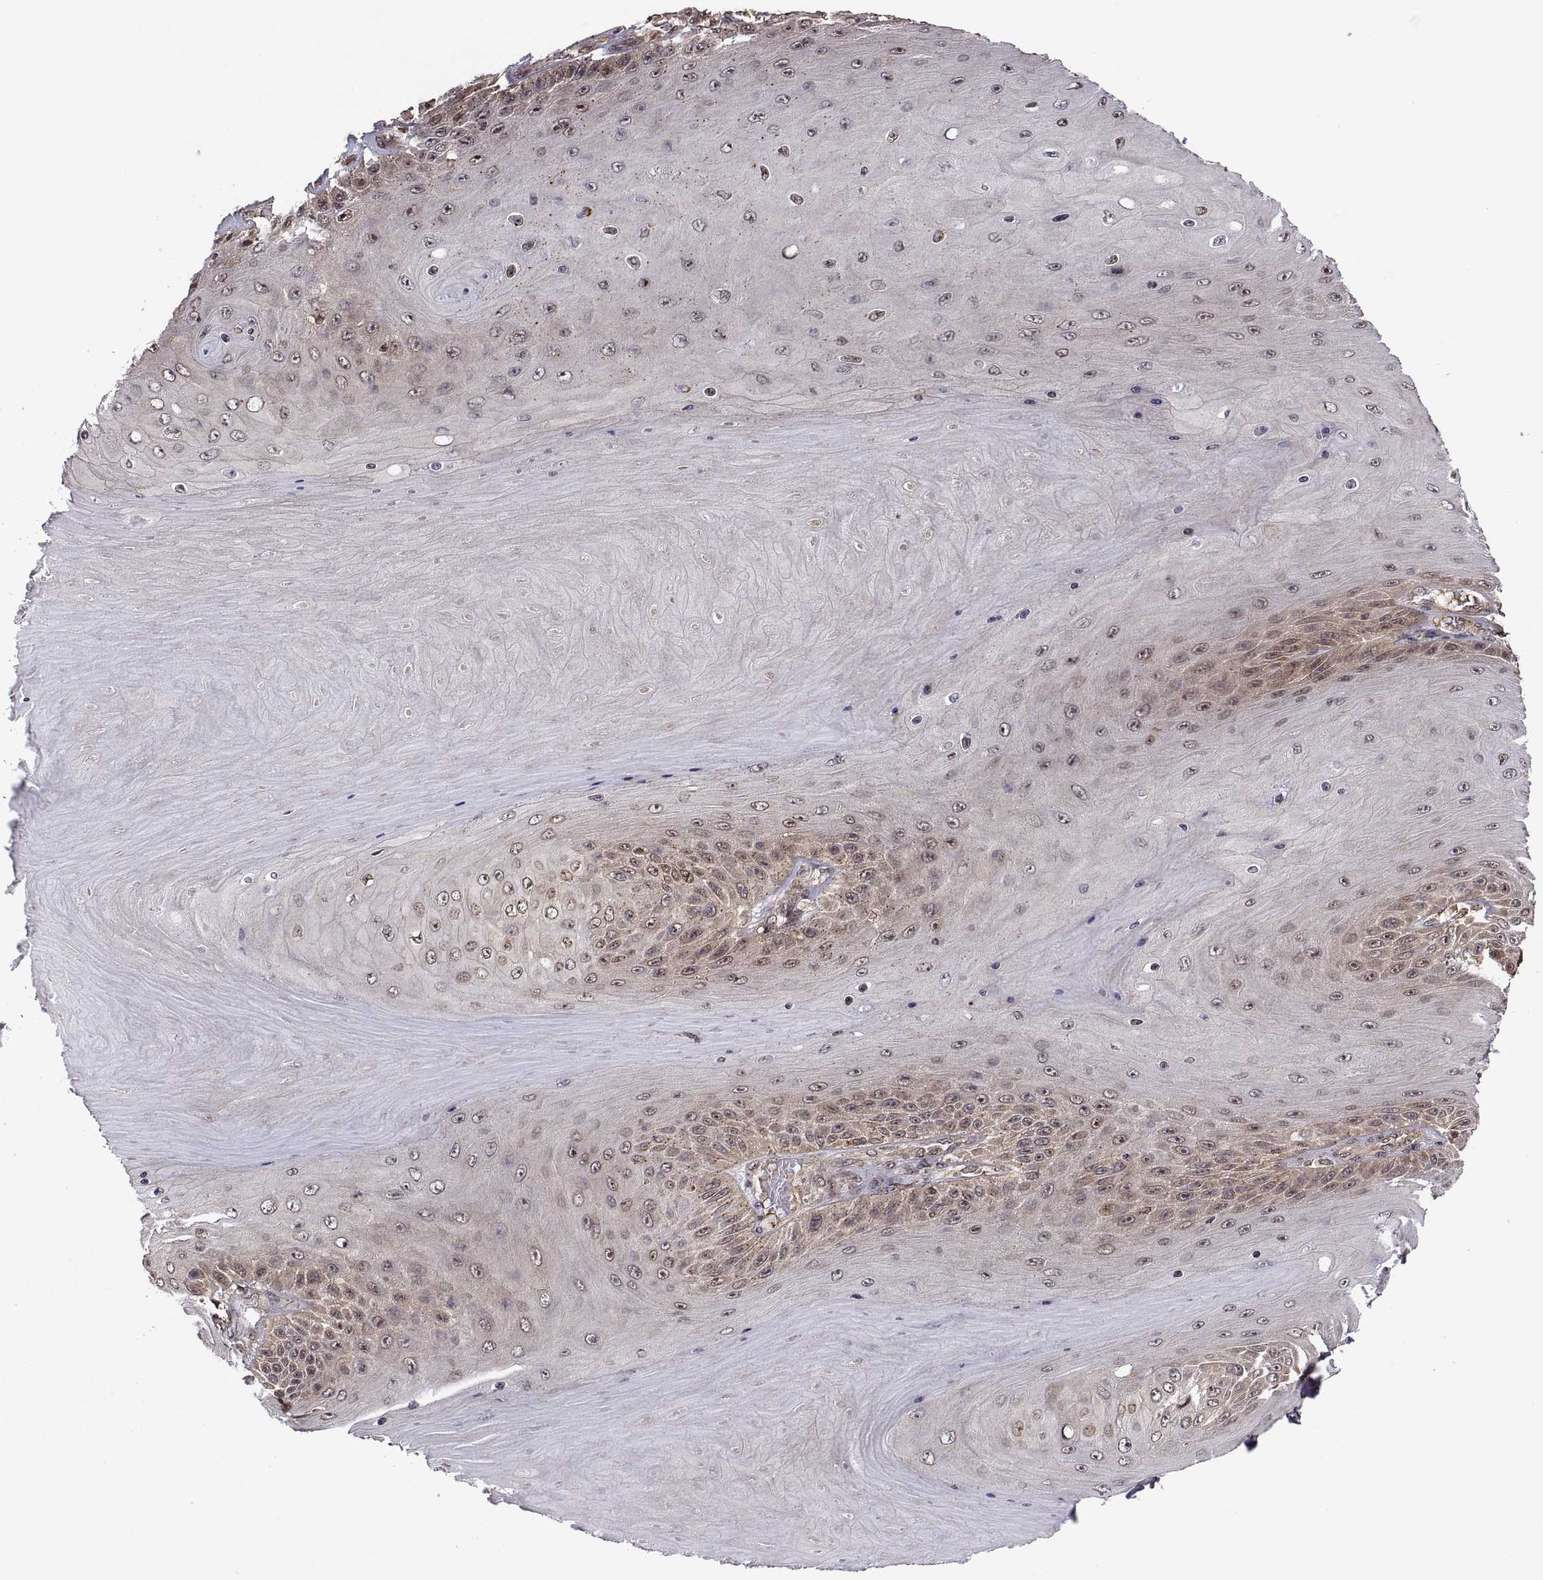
{"staining": {"intensity": "weak", "quantity": "<25%", "location": "cytoplasmic/membranous,nuclear"}, "tissue": "skin cancer", "cell_type": "Tumor cells", "image_type": "cancer", "snomed": [{"axis": "morphology", "description": "Squamous cell carcinoma, NOS"}, {"axis": "topography", "description": "Skin"}], "caption": "A micrograph of skin squamous cell carcinoma stained for a protein exhibits no brown staining in tumor cells.", "gene": "ZNRF2", "patient": {"sex": "male", "age": 62}}